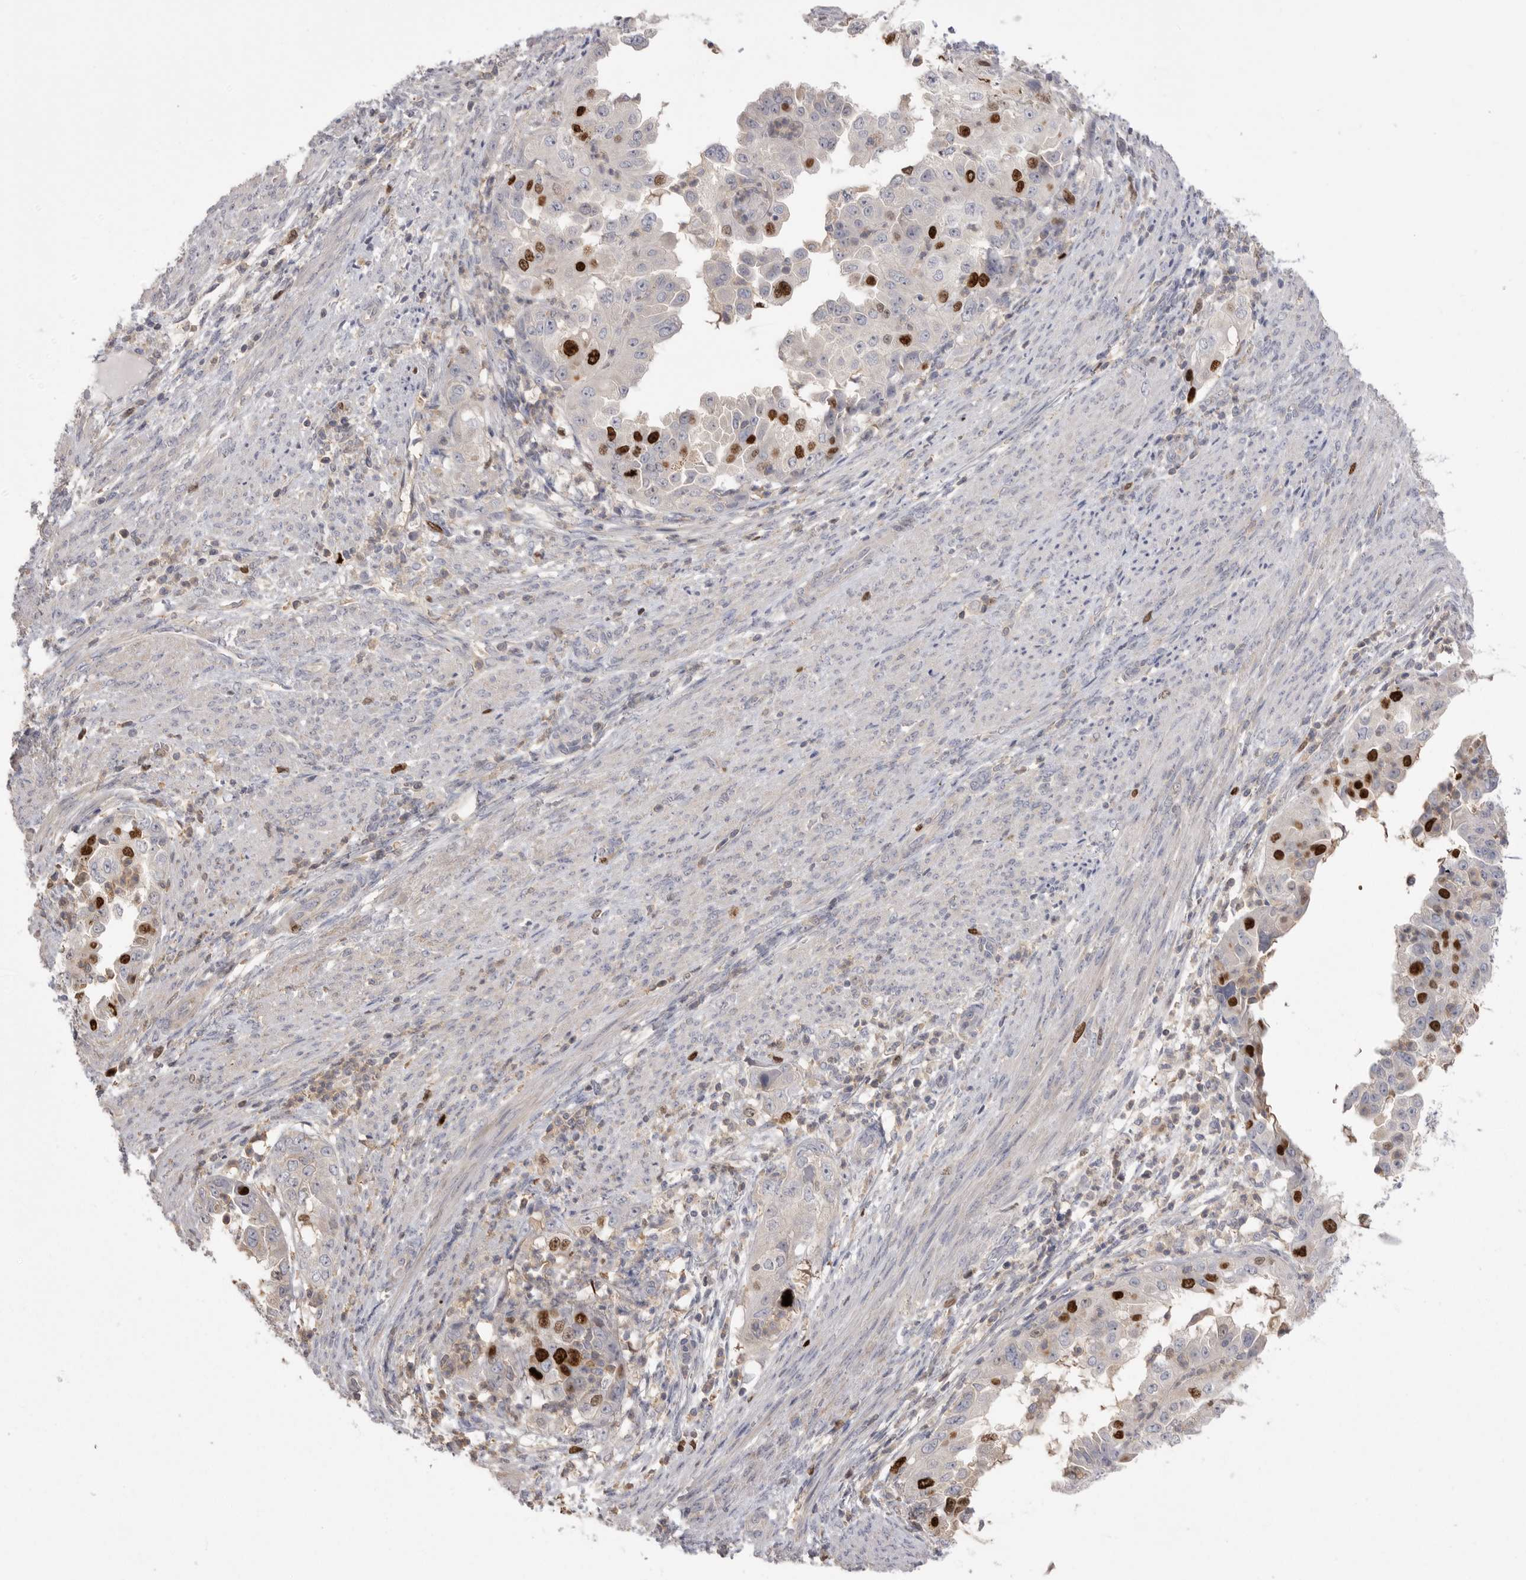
{"staining": {"intensity": "strong", "quantity": "<25%", "location": "nuclear"}, "tissue": "endometrial cancer", "cell_type": "Tumor cells", "image_type": "cancer", "snomed": [{"axis": "morphology", "description": "Adenocarcinoma, NOS"}, {"axis": "topography", "description": "Endometrium"}], "caption": "An immunohistochemistry (IHC) photomicrograph of neoplastic tissue is shown. Protein staining in brown shows strong nuclear positivity in endometrial cancer (adenocarcinoma) within tumor cells. (DAB (3,3'-diaminobenzidine) IHC, brown staining for protein, blue staining for nuclei).", "gene": "TOP2A", "patient": {"sex": "female", "age": 85}}